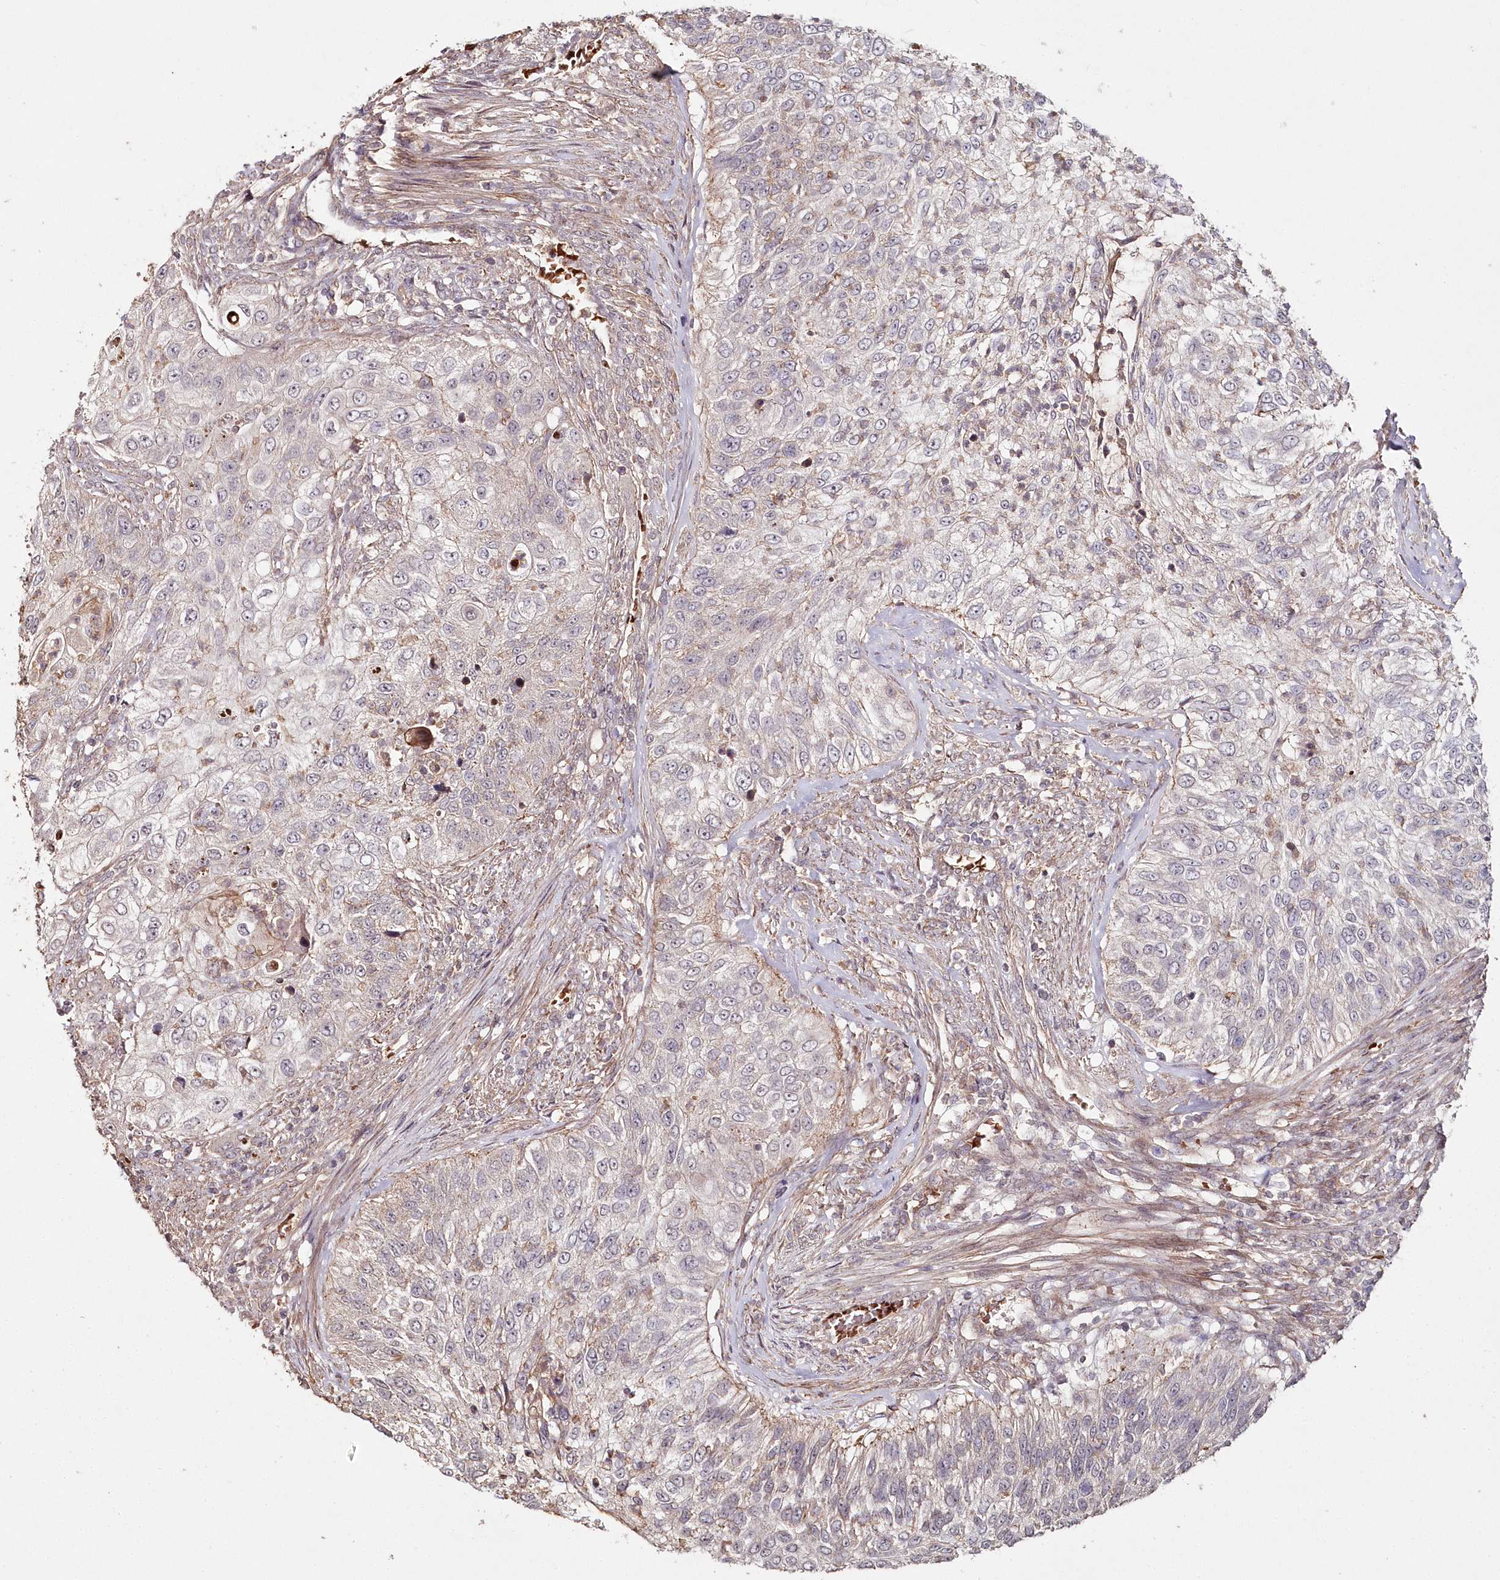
{"staining": {"intensity": "weak", "quantity": "<25%", "location": "cytoplasmic/membranous"}, "tissue": "urothelial cancer", "cell_type": "Tumor cells", "image_type": "cancer", "snomed": [{"axis": "morphology", "description": "Urothelial carcinoma, High grade"}, {"axis": "topography", "description": "Urinary bladder"}], "caption": "High power microscopy histopathology image of an immunohistochemistry photomicrograph of high-grade urothelial carcinoma, revealing no significant positivity in tumor cells.", "gene": "HYCC2", "patient": {"sex": "female", "age": 60}}